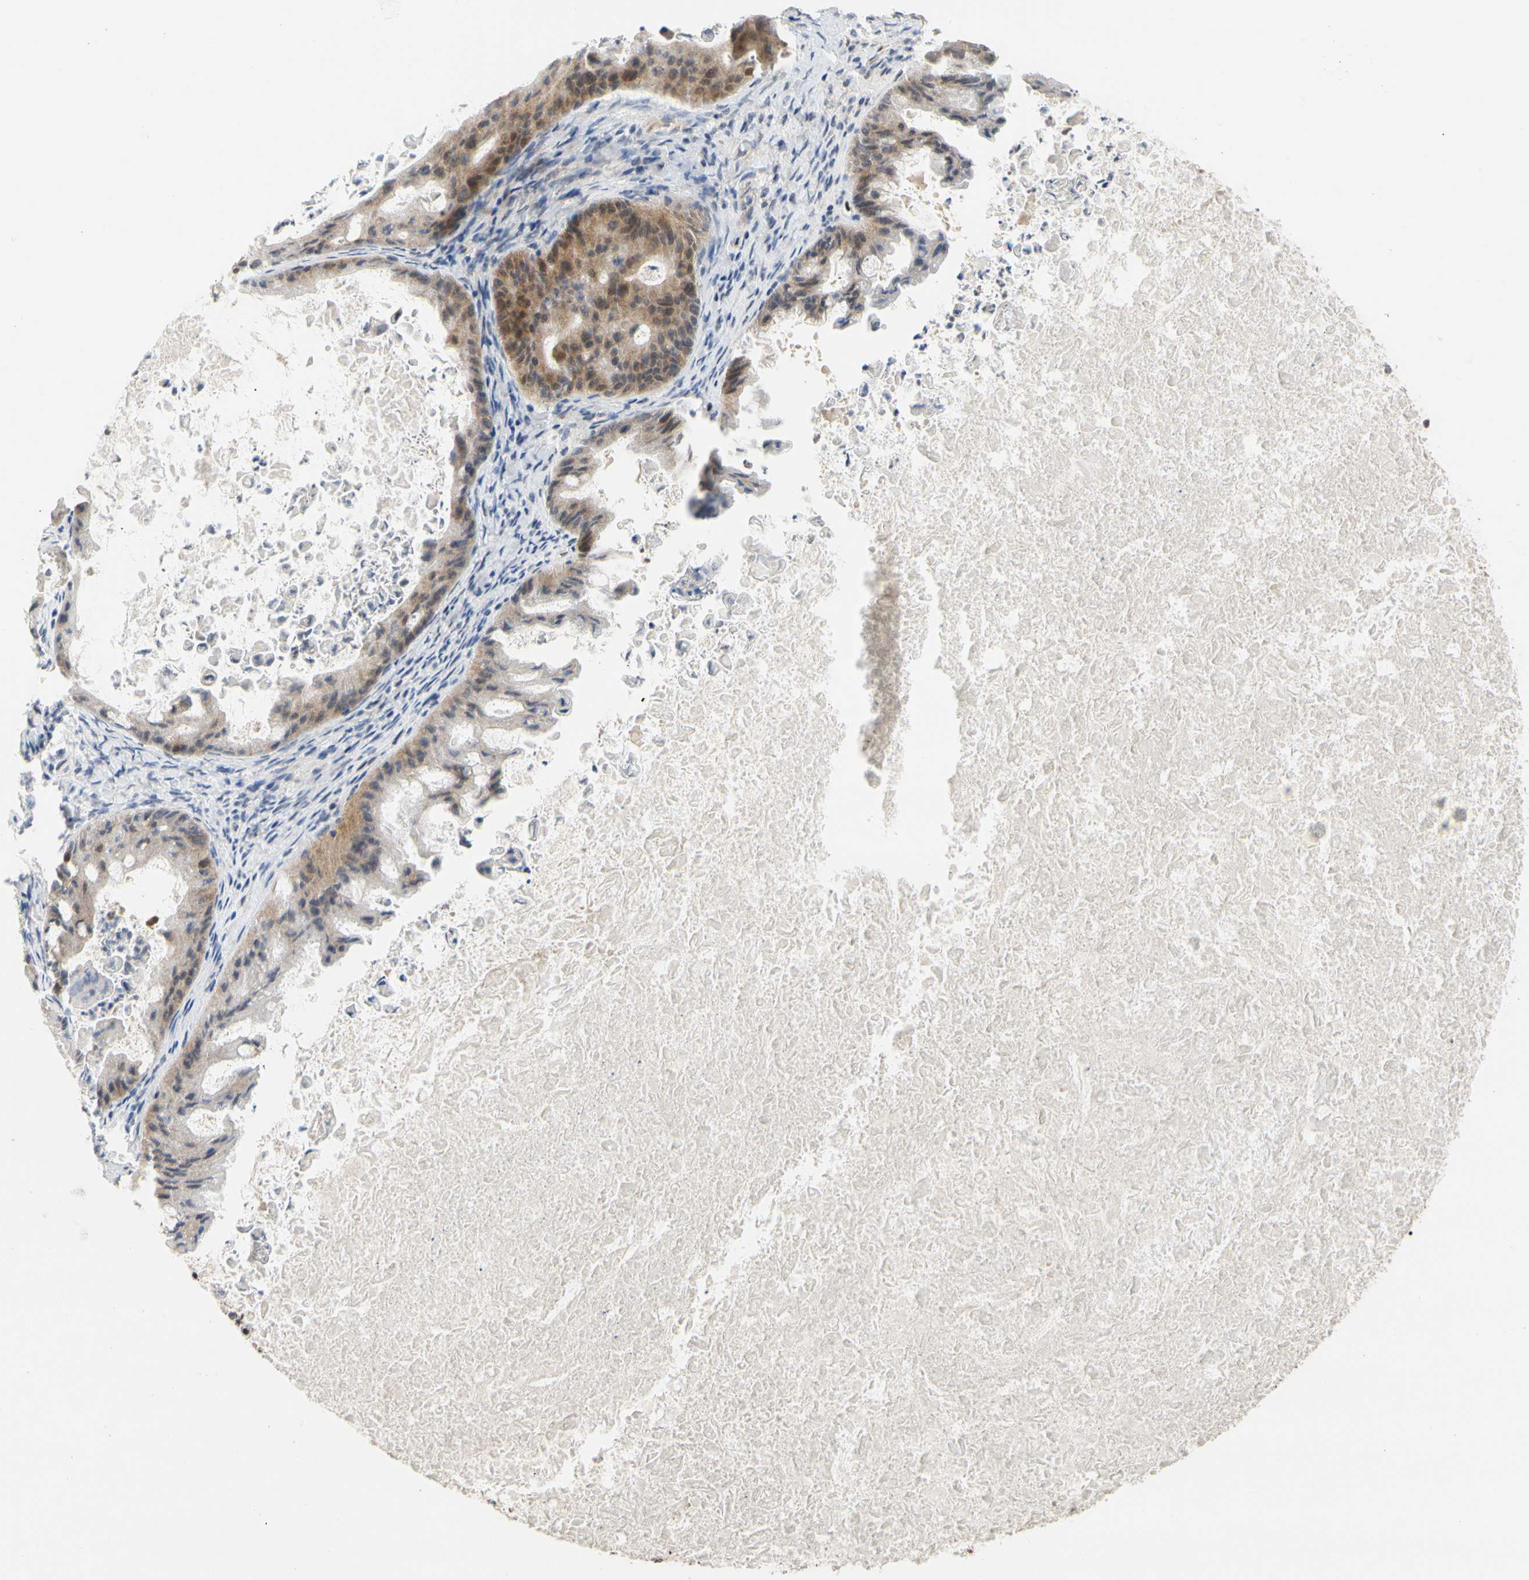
{"staining": {"intensity": "weak", "quantity": ">75%", "location": "cytoplasmic/membranous"}, "tissue": "ovarian cancer", "cell_type": "Tumor cells", "image_type": "cancer", "snomed": [{"axis": "morphology", "description": "Cystadenocarcinoma, mucinous, NOS"}, {"axis": "topography", "description": "Ovary"}], "caption": "Tumor cells display low levels of weak cytoplasmic/membranous positivity in approximately >75% of cells in ovarian mucinous cystadenocarcinoma.", "gene": "CDK5", "patient": {"sex": "female", "age": 37}}